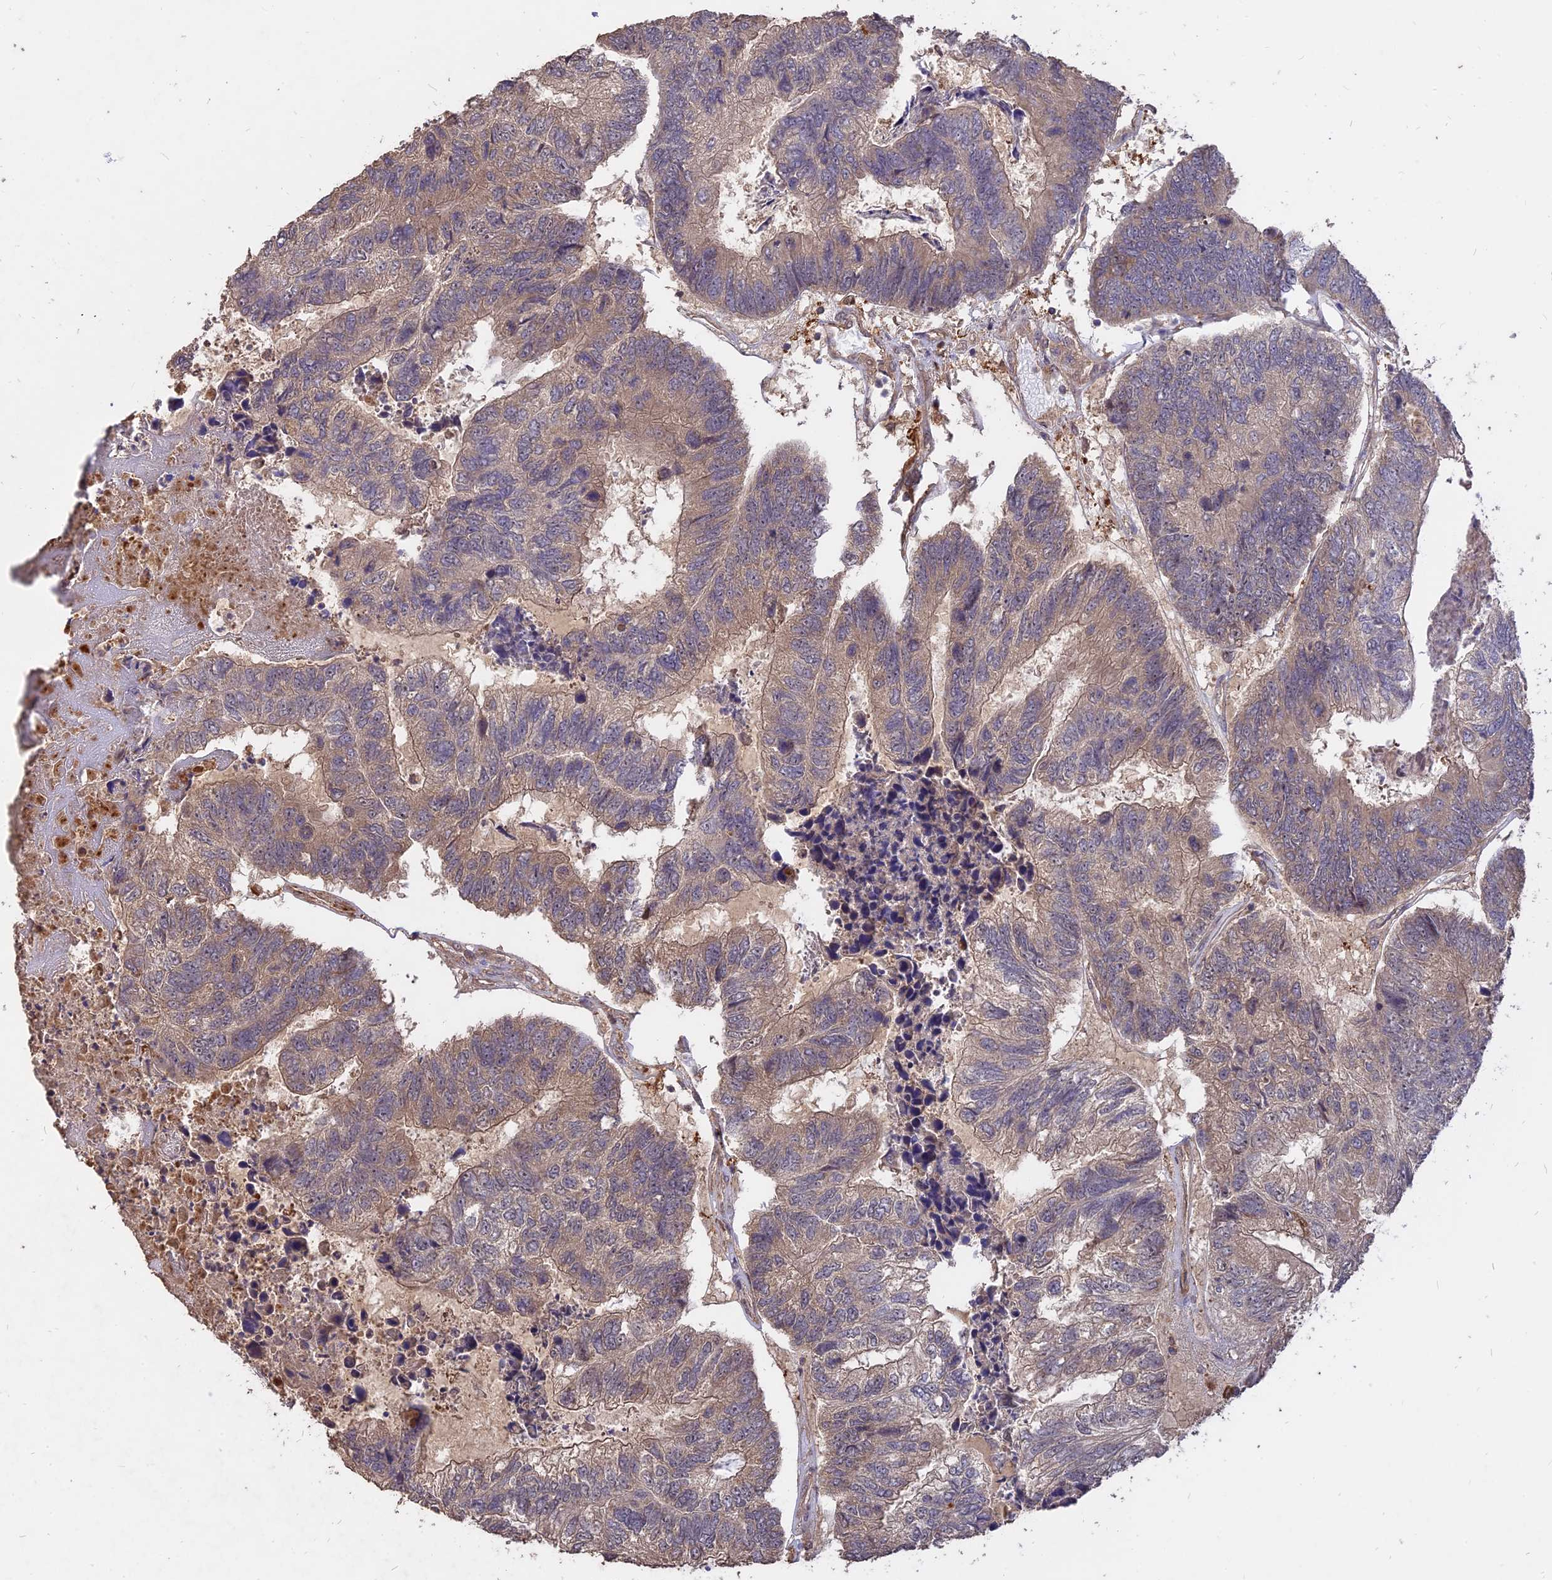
{"staining": {"intensity": "moderate", "quantity": "25%-75%", "location": "cytoplasmic/membranous"}, "tissue": "colorectal cancer", "cell_type": "Tumor cells", "image_type": "cancer", "snomed": [{"axis": "morphology", "description": "Adenocarcinoma, NOS"}, {"axis": "topography", "description": "Colon"}], "caption": "Protein expression by immunohistochemistry (IHC) shows moderate cytoplasmic/membranous positivity in approximately 25%-75% of tumor cells in colorectal adenocarcinoma.", "gene": "SAC3D1", "patient": {"sex": "female", "age": 67}}